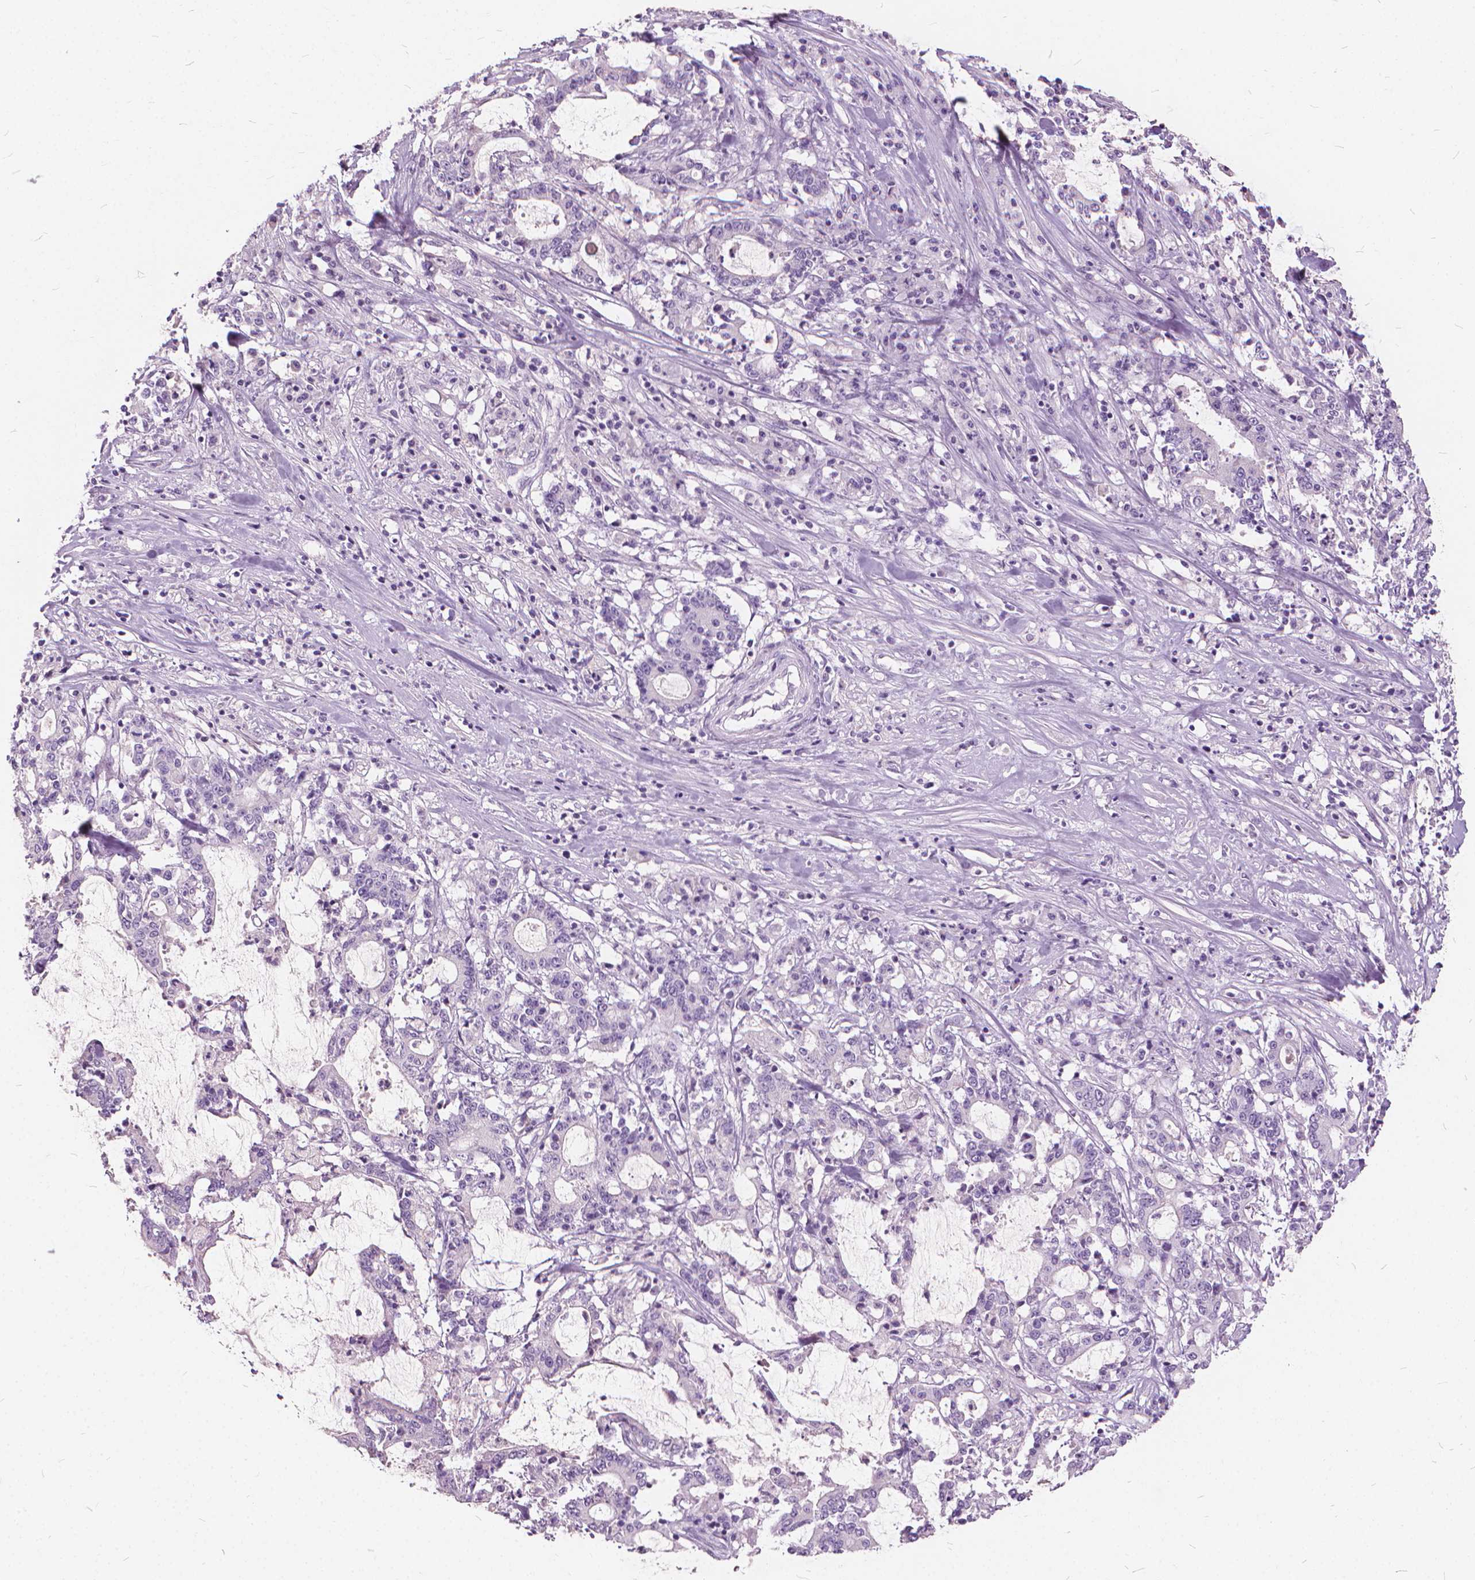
{"staining": {"intensity": "negative", "quantity": "none", "location": "none"}, "tissue": "stomach cancer", "cell_type": "Tumor cells", "image_type": "cancer", "snomed": [{"axis": "morphology", "description": "Adenocarcinoma, NOS"}, {"axis": "topography", "description": "Stomach, upper"}], "caption": "Human adenocarcinoma (stomach) stained for a protein using immunohistochemistry demonstrates no staining in tumor cells.", "gene": "DNM1", "patient": {"sex": "male", "age": 68}}